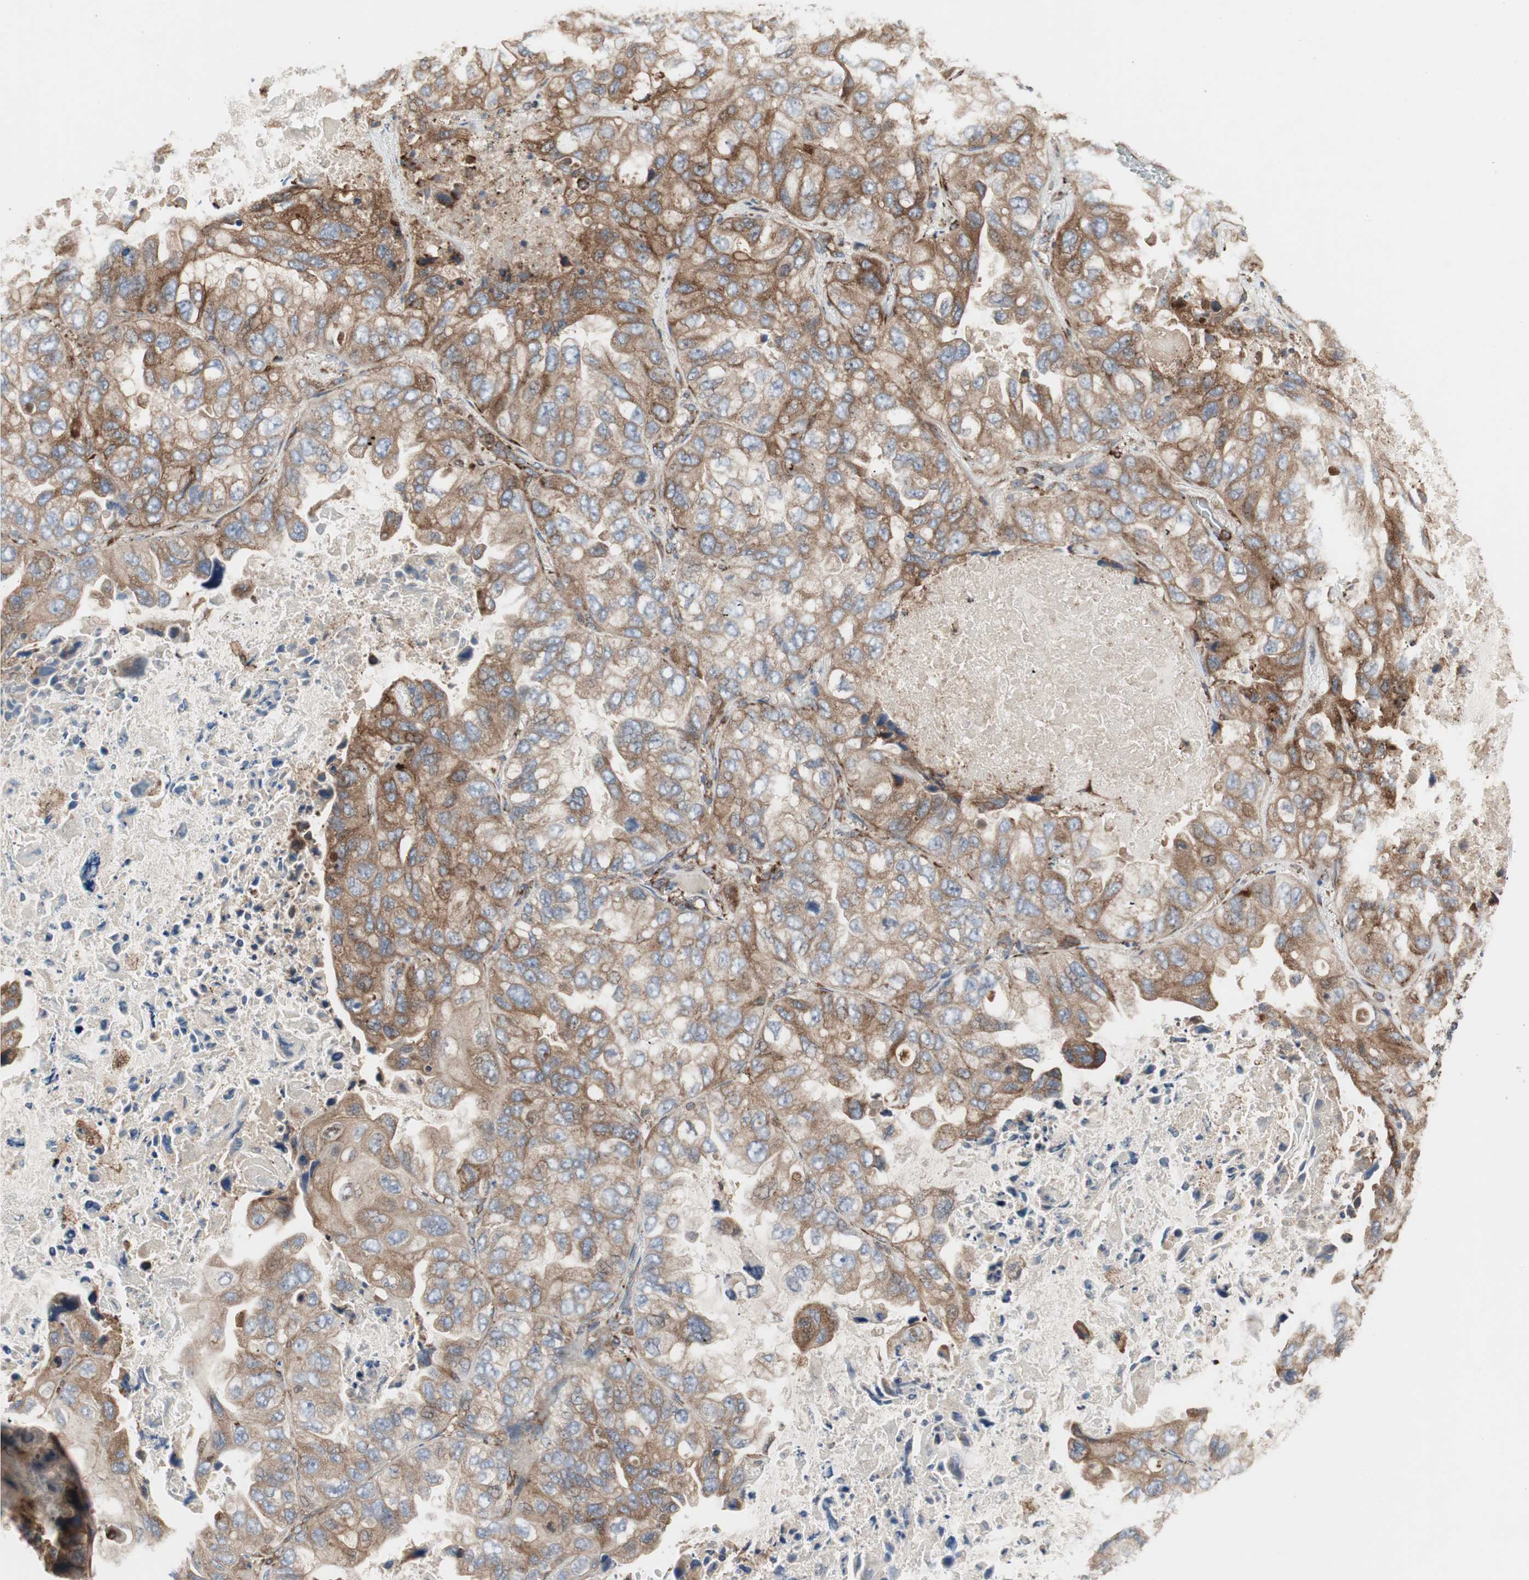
{"staining": {"intensity": "moderate", "quantity": ">75%", "location": "cytoplasmic/membranous"}, "tissue": "lung cancer", "cell_type": "Tumor cells", "image_type": "cancer", "snomed": [{"axis": "morphology", "description": "Squamous cell carcinoma, NOS"}, {"axis": "topography", "description": "Lung"}], "caption": "A medium amount of moderate cytoplasmic/membranous positivity is appreciated in approximately >75% of tumor cells in lung cancer (squamous cell carcinoma) tissue.", "gene": "H6PD", "patient": {"sex": "female", "age": 73}}